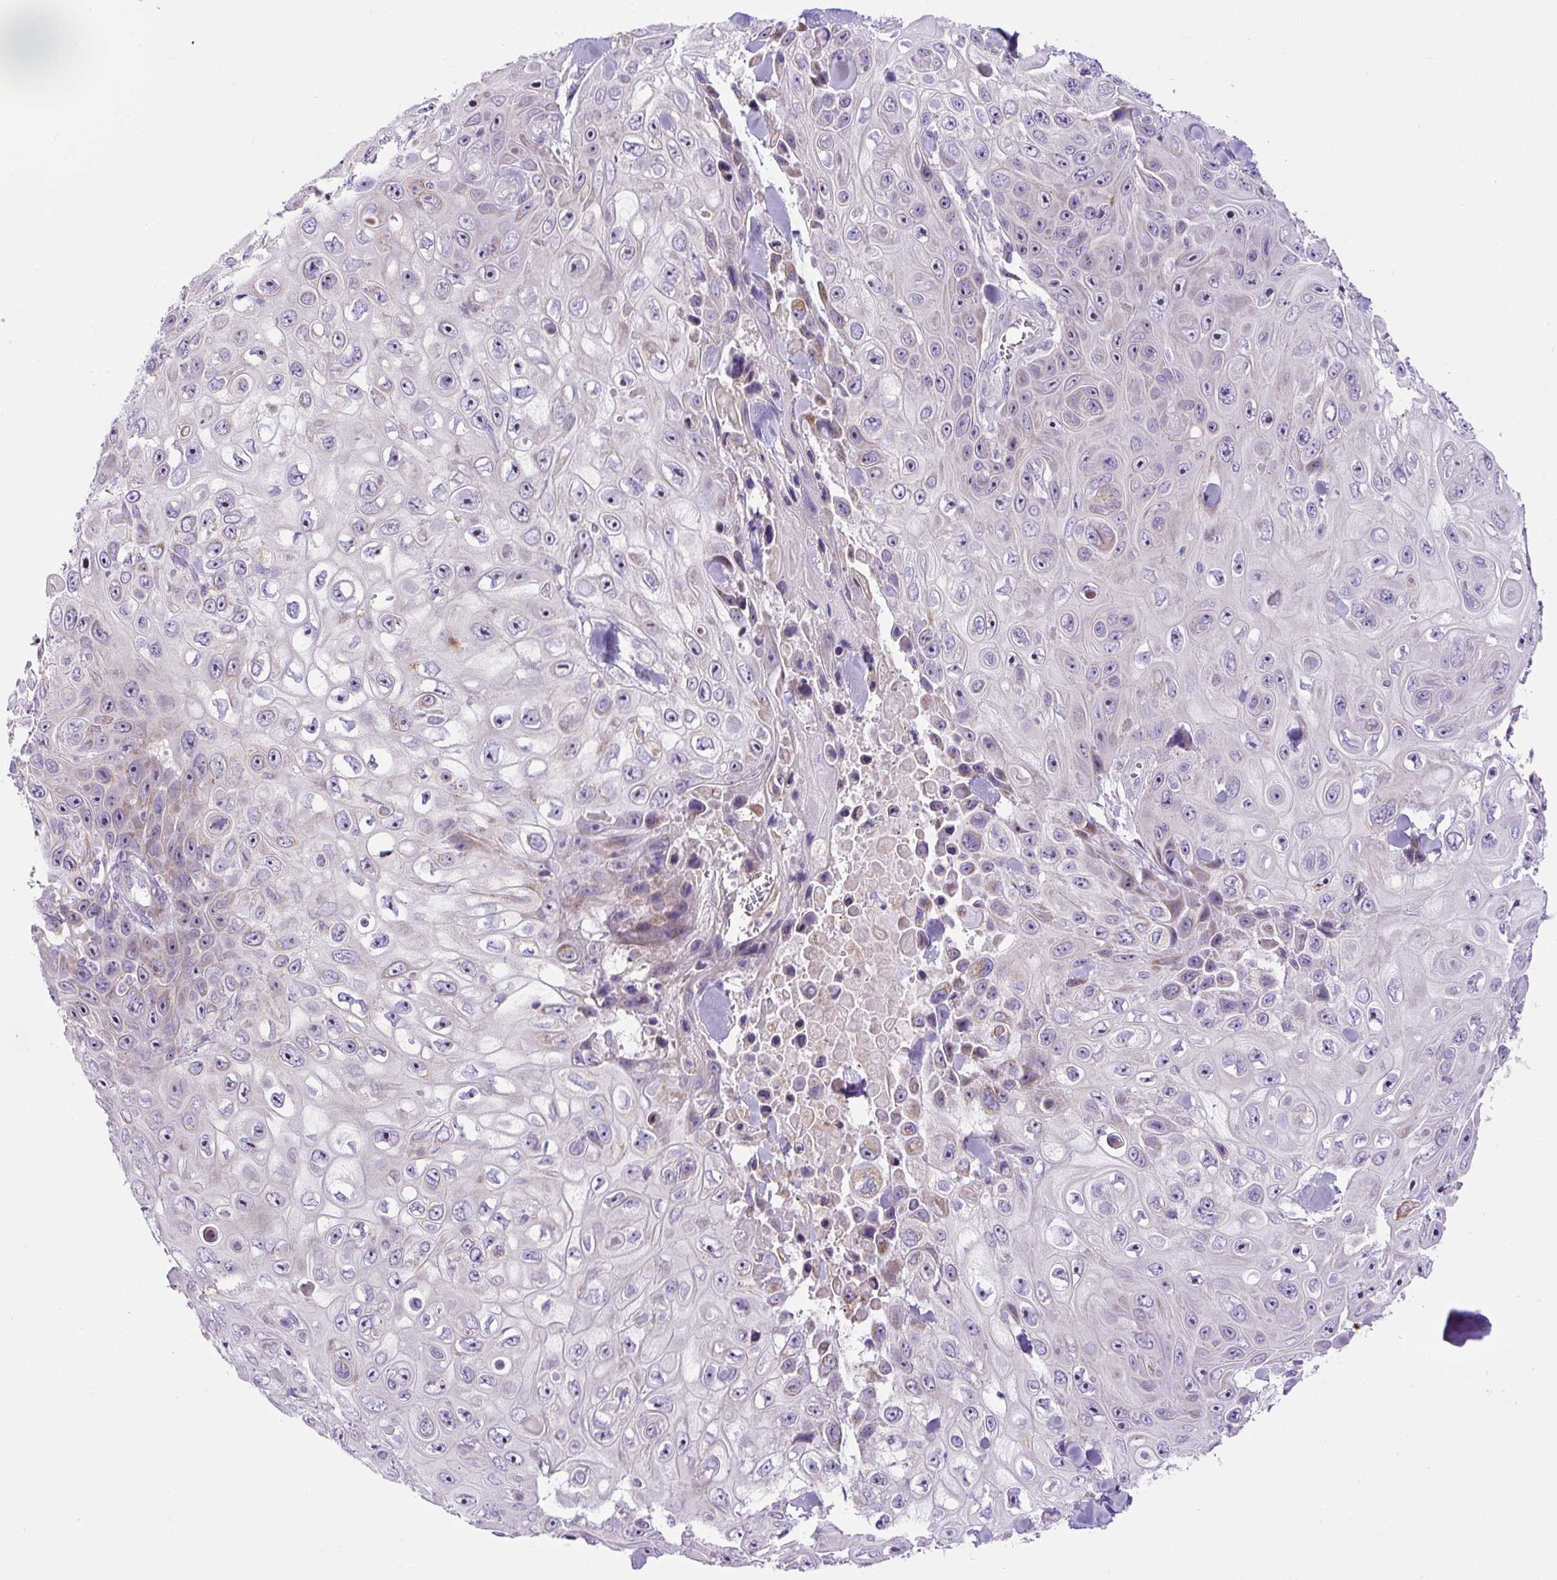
{"staining": {"intensity": "moderate", "quantity": "<25%", "location": "cytoplasmic/membranous"}, "tissue": "skin cancer", "cell_type": "Tumor cells", "image_type": "cancer", "snomed": [{"axis": "morphology", "description": "Squamous cell carcinoma, NOS"}, {"axis": "topography", "description": "Skin"}], "caption": "Immunohistochemistry (DAB (3,3'-diaminobenzidine)) staining of skin cancer shows moderate cytoplasmic/membranous protein expression in about <25% of tumor cells.", "gene": "ZNF596", "patient": {"sex": "male", "age": 82}}